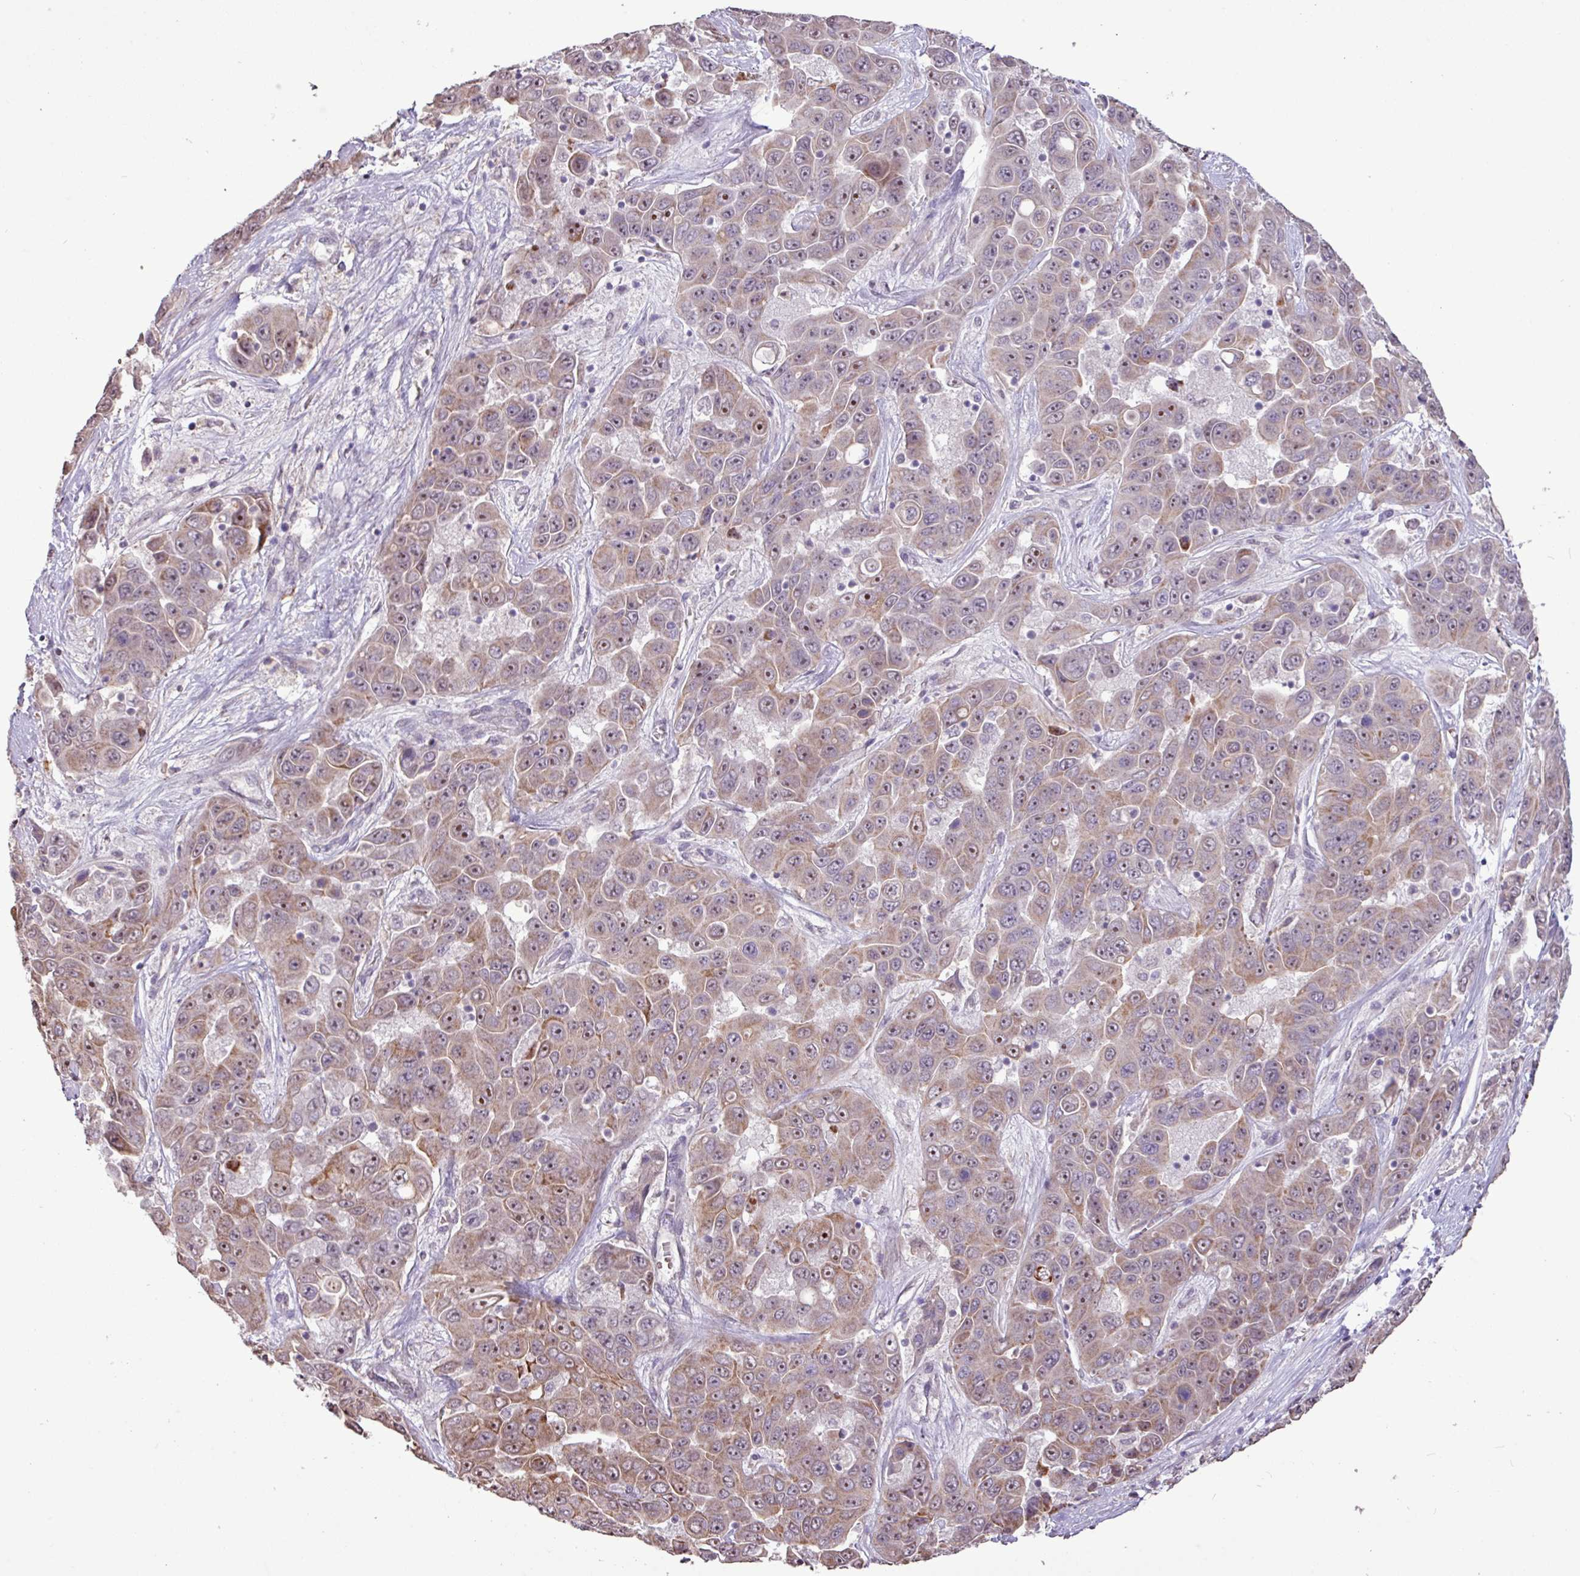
{"staining": {"intensity": "moderate", "quantity": "25%-75%", "location": "cytoplasmic/membranous,nuclear"}, "tissue": "liver cancer", "cell_type": "Tumor cells", "image_type": "cancer", "snomed": [{"axis": "morphology", "description": "Cholangiocarcinoma"}, {"axis": "topography", "description": "Liver"}], "caption": "IHC photomicrograph of neoplastic tissue: cholangiocarcinoma (liver) stained using immunohistochemistry reveals medium levels of moderate protein expression localized specifically in the cytoplasmic/membranous and nuclear of tumor cells, appearing as a cytoplasmic/membranous and nuclear brown color.", "gene": "L3MBTL3", "patient": {"sex": "female", "age": 52}}